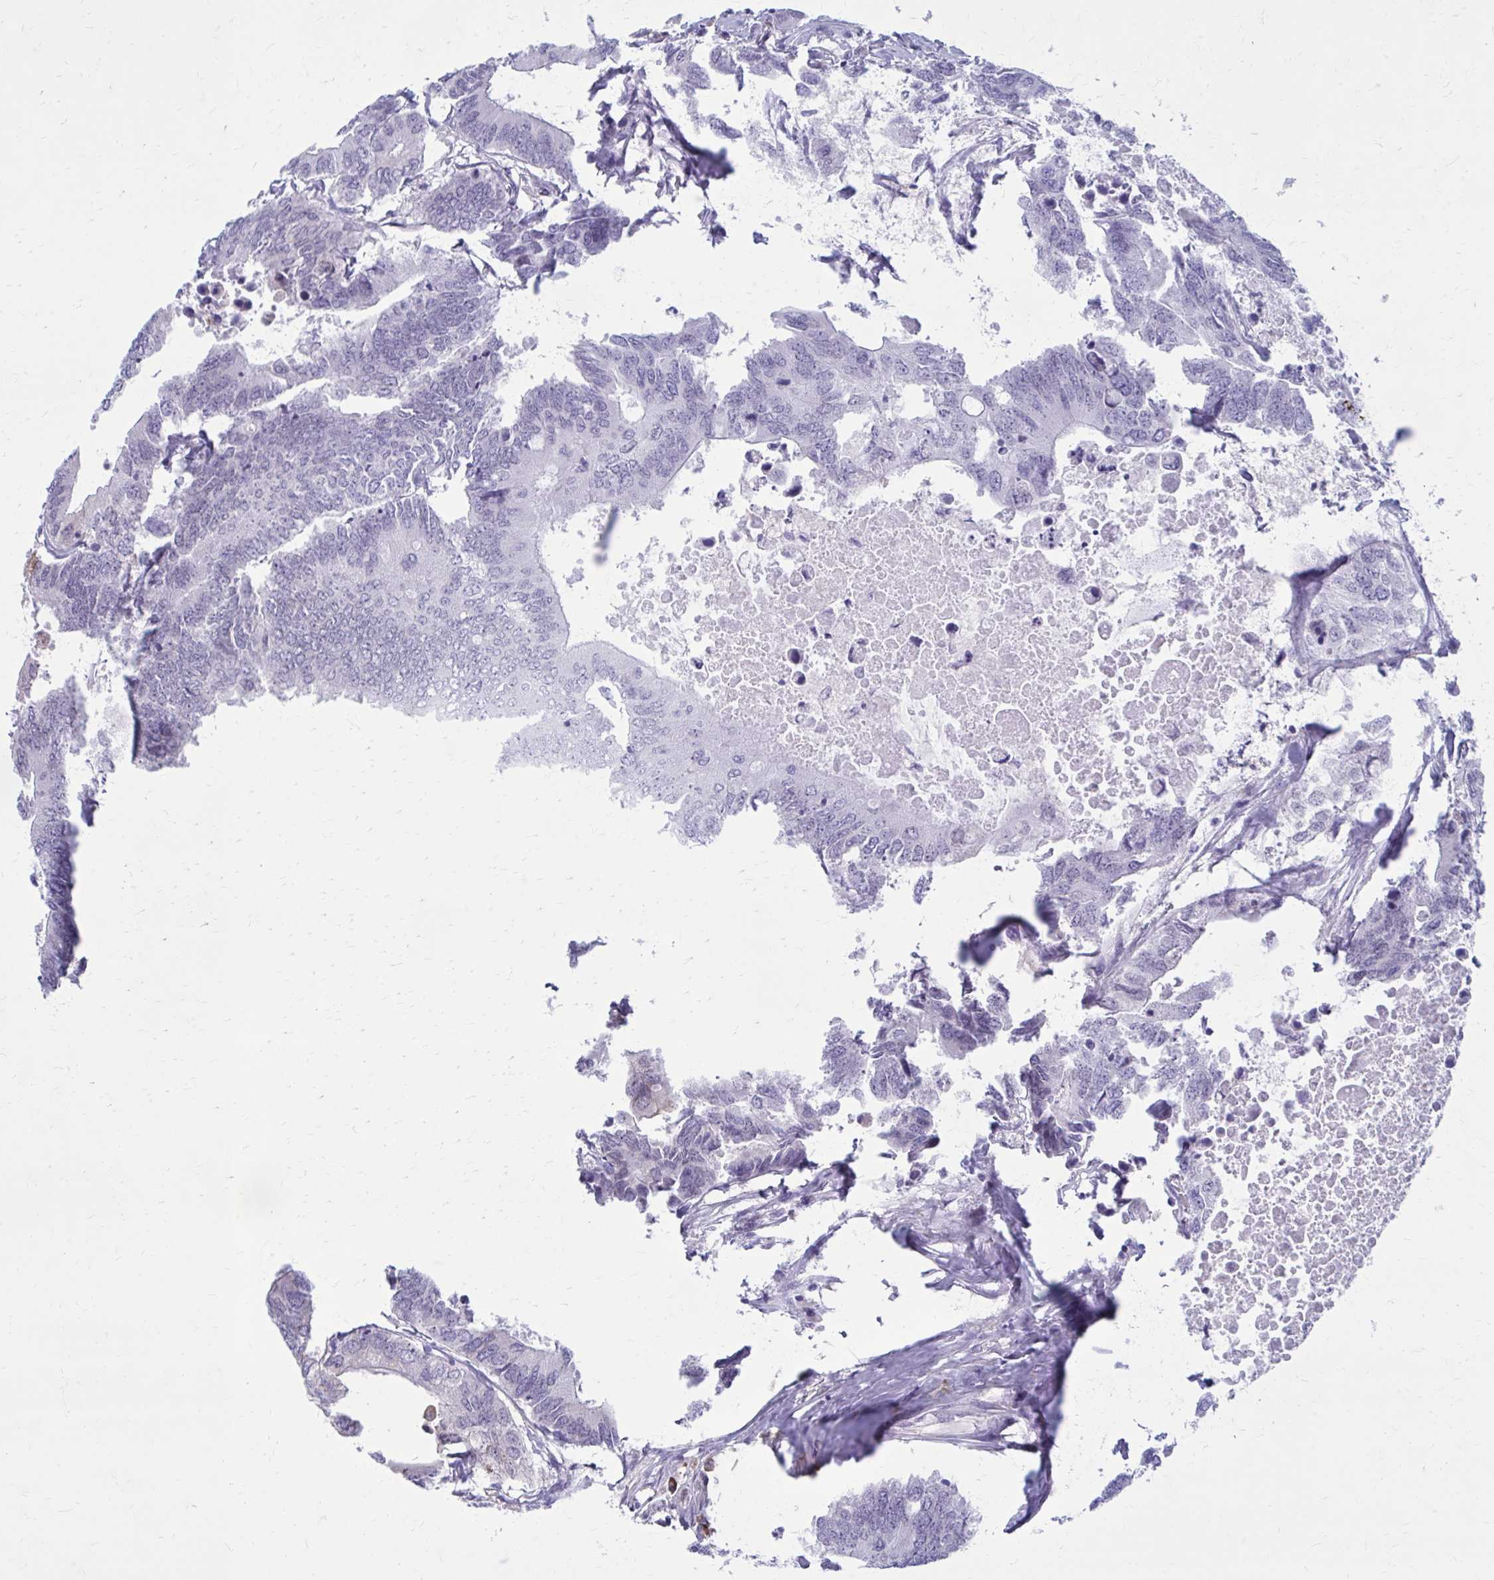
{"staining": {"intensity": "negative", "quantity": "none", "location": "none"}, "tissue": "colorectal cancer", "cell_type": "Tumor cells", "image_type": "cancer", "snomed": [{"axis": "morphology", "description": "Adenocarcinoma, NOS"}, {"axis": "topography", "description": "Colon"}], "caption": "Immunohistochemical staining of colorectal adenocarcinoma reveals no significant expression in tumor cells. The staining was performed using DAB to visualize the protein expression in brown, while the nuclei were stained in blue with hematoxylin (Magnification: 20x).", "gene": "PROSER1", "patient": {"sex": "male", "age": 71}}